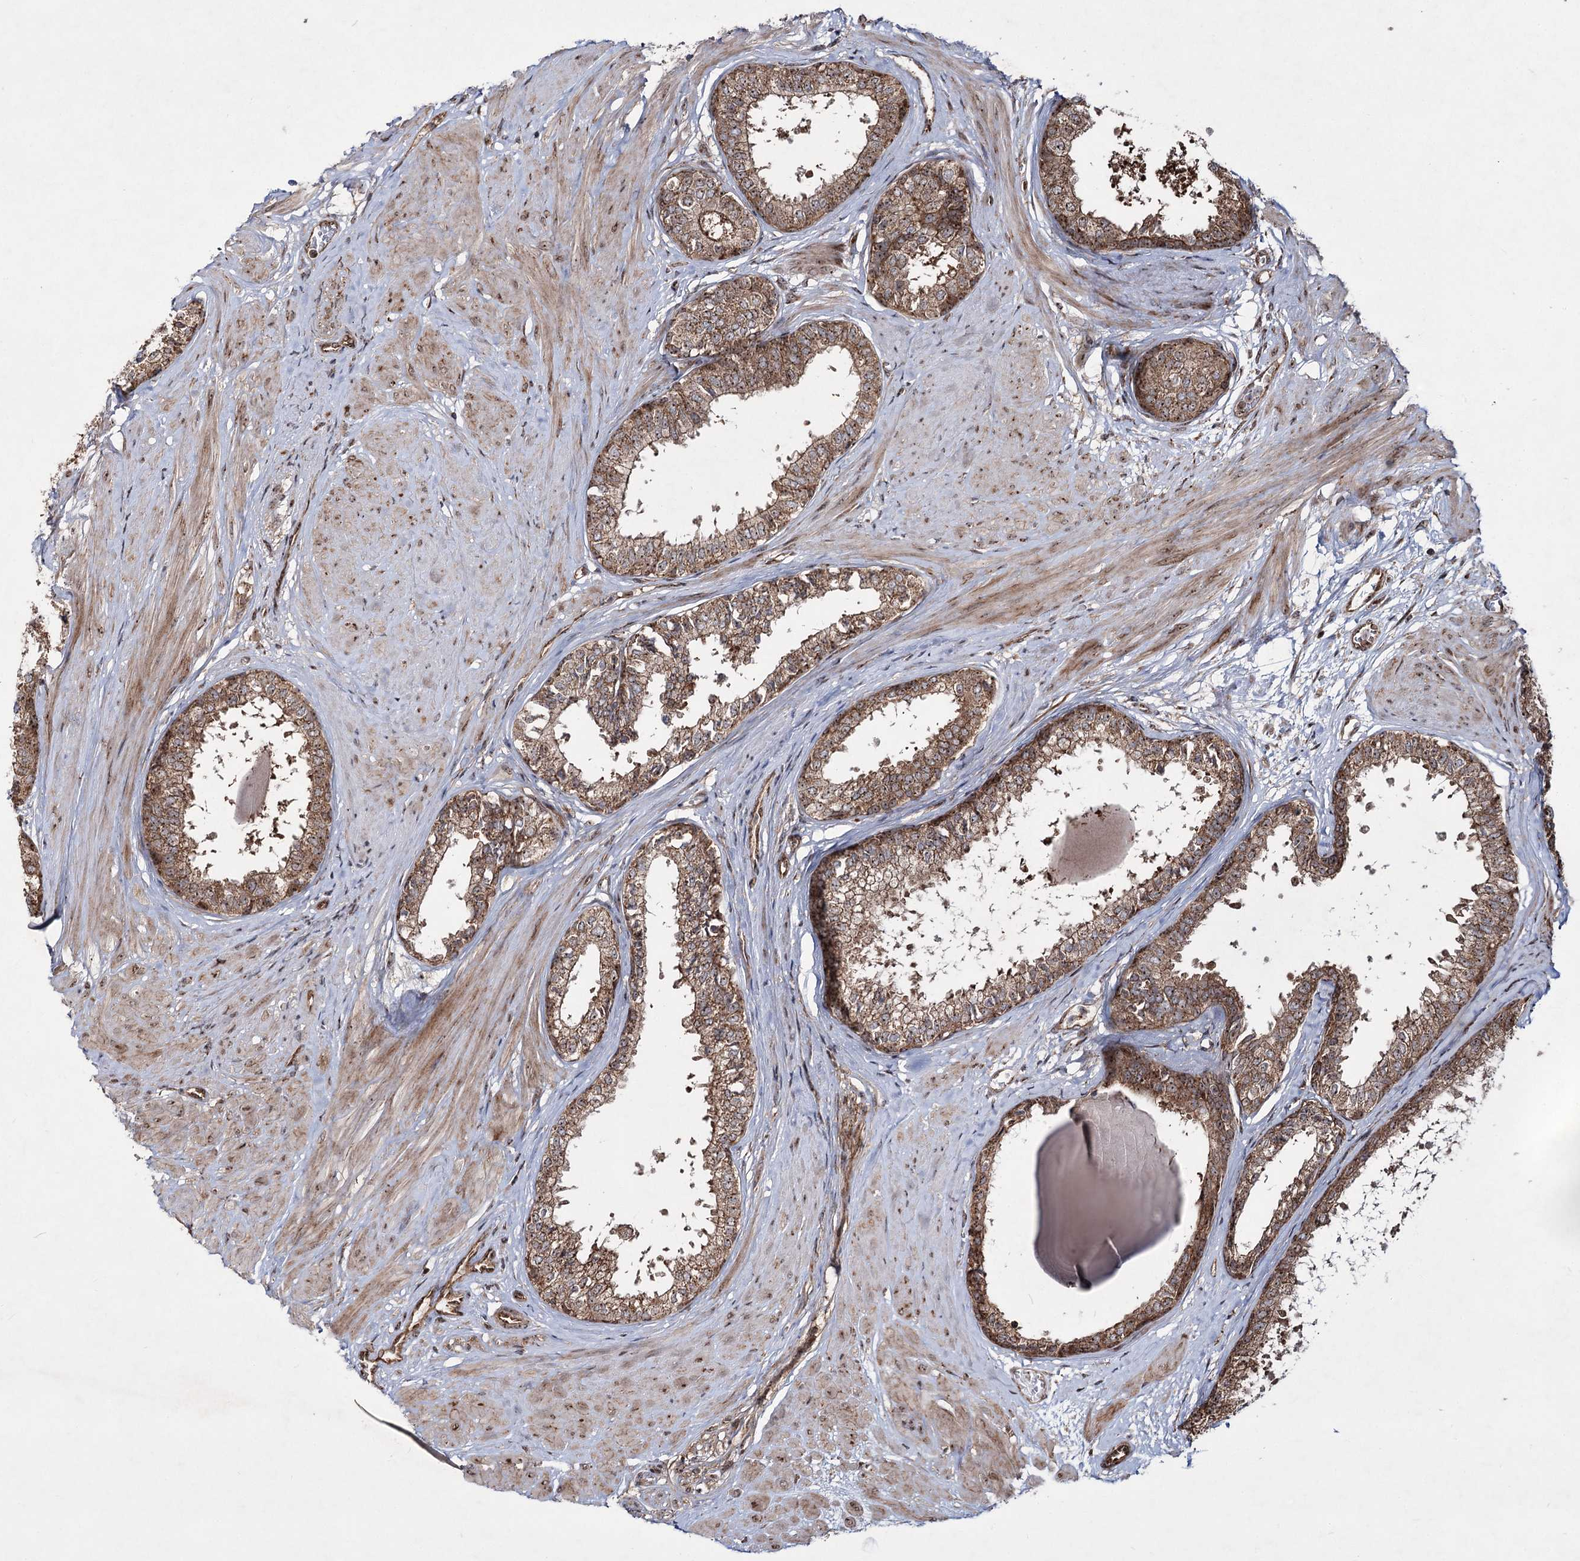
{"staining": {"intensity": "moderate", "quantity": ">75%", "location": "cytoplasmic/membranous"}, "tissue": "prostate", "cell_type": "Glandular cells", "image_type": "normal", "snomed": [{"axis": "morphology", "description": "Normal tissue, NOS"}, {"axis": "topography", "description": "Prostate"}], "caption": "Protein staining displays moderate cytoplasmic/membranous expression in approximately >75% of glandular cells in unremarkable prostate.", "gene": "SERINC5", "patient": {"sex": "male", "age": 48}}